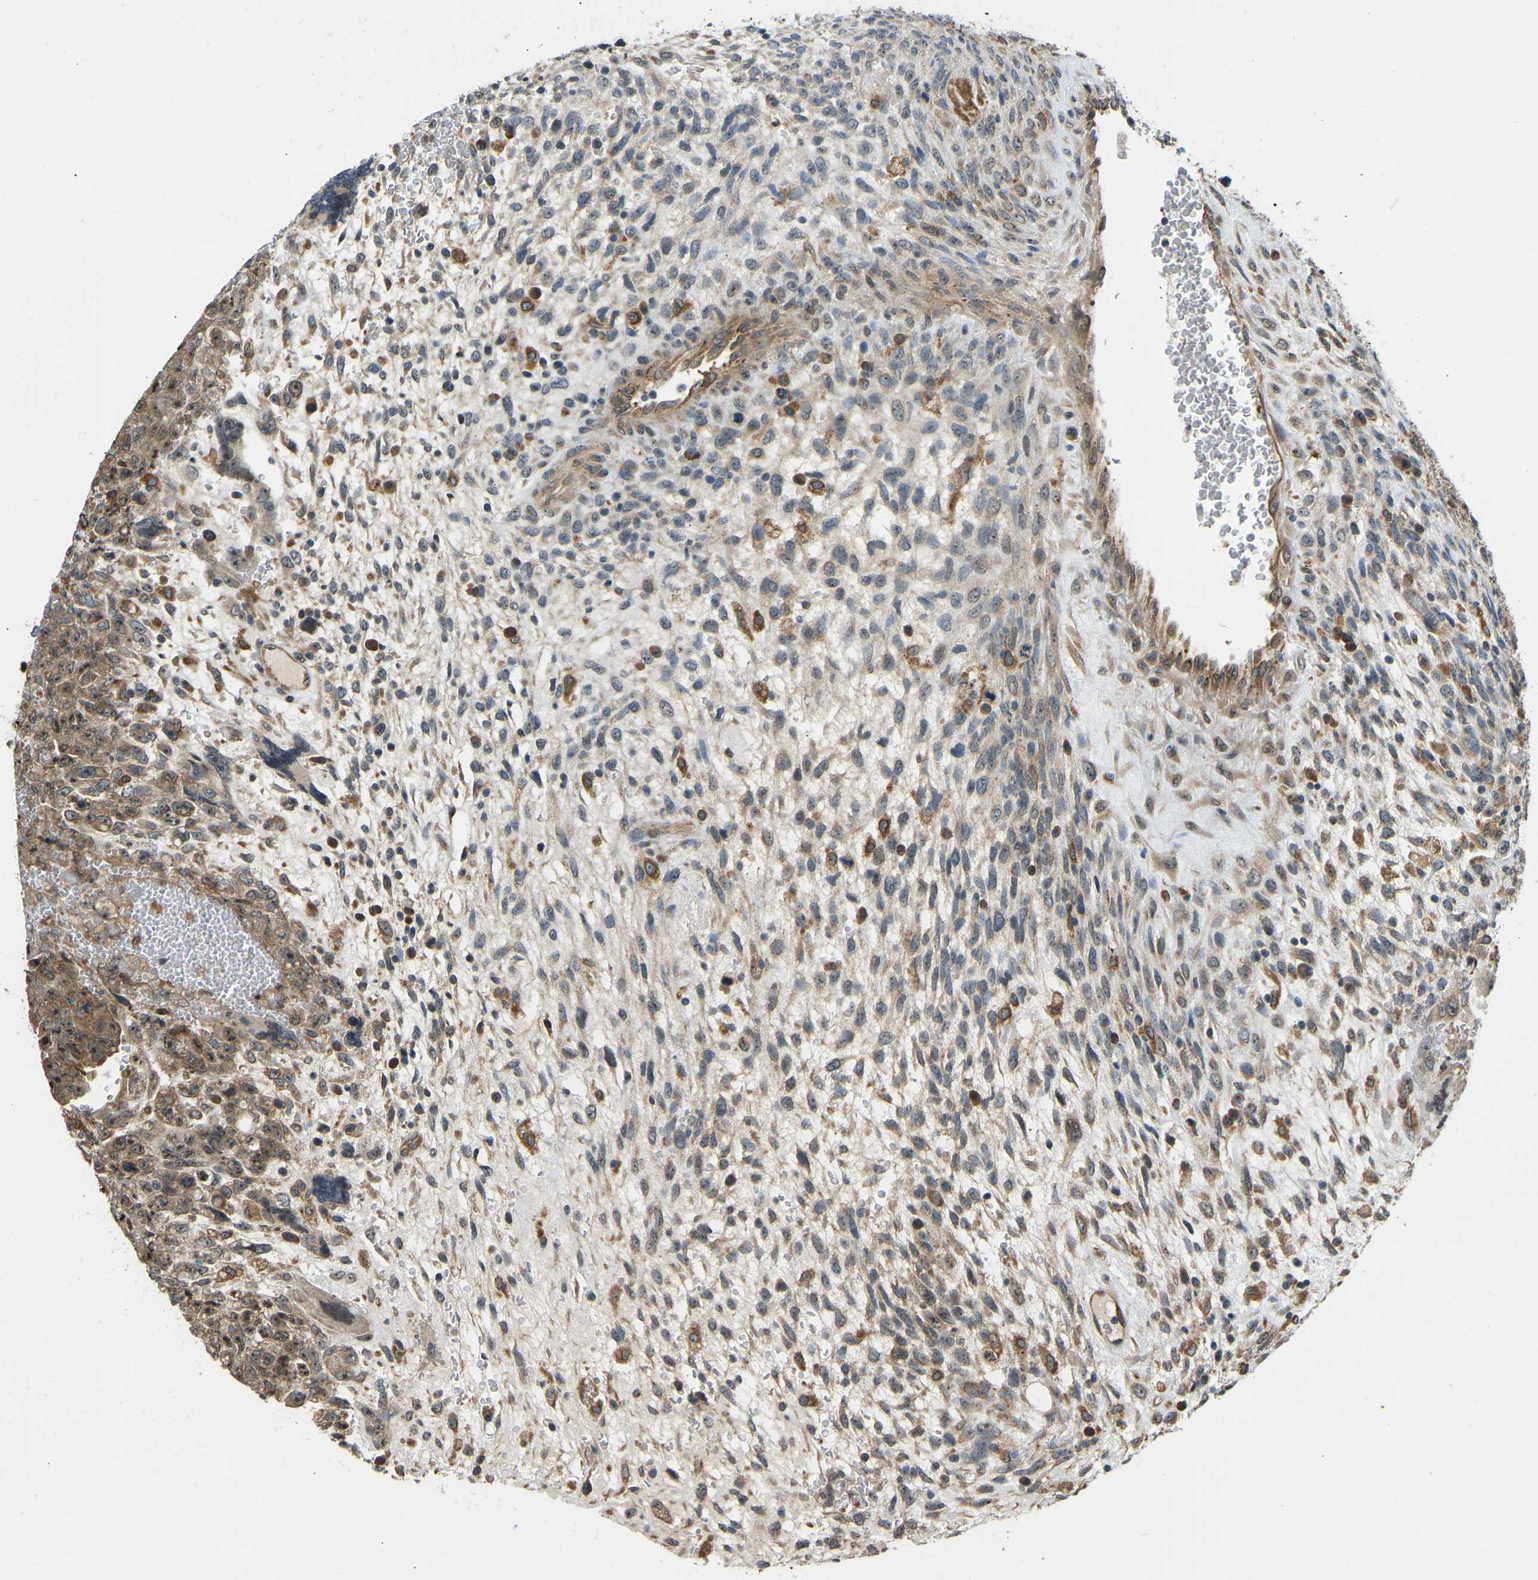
{"staining": {"intensity": "moderate", "quantity": "25%-75%", "location": "cytoplasmic/membranous,nuclear"}, "tissue": "testis cancer", "cell_type": "Tumor cells", "image_type": "cancer", "snomed": [{"axis": "morphology", "description": "Carcinoma, Embryonal, NOS"}, {"axis": "topography", "description": "Testis"}], "caption": "Approximately 25%-75% of tumor cells in testis cancer exhibit moderate cytoplasmic/membranous and nuclear protein staining as visualized by brown immunohistochemical staining.", "gene": "OS9", "patient": {"sex": "male", "age": 28}}